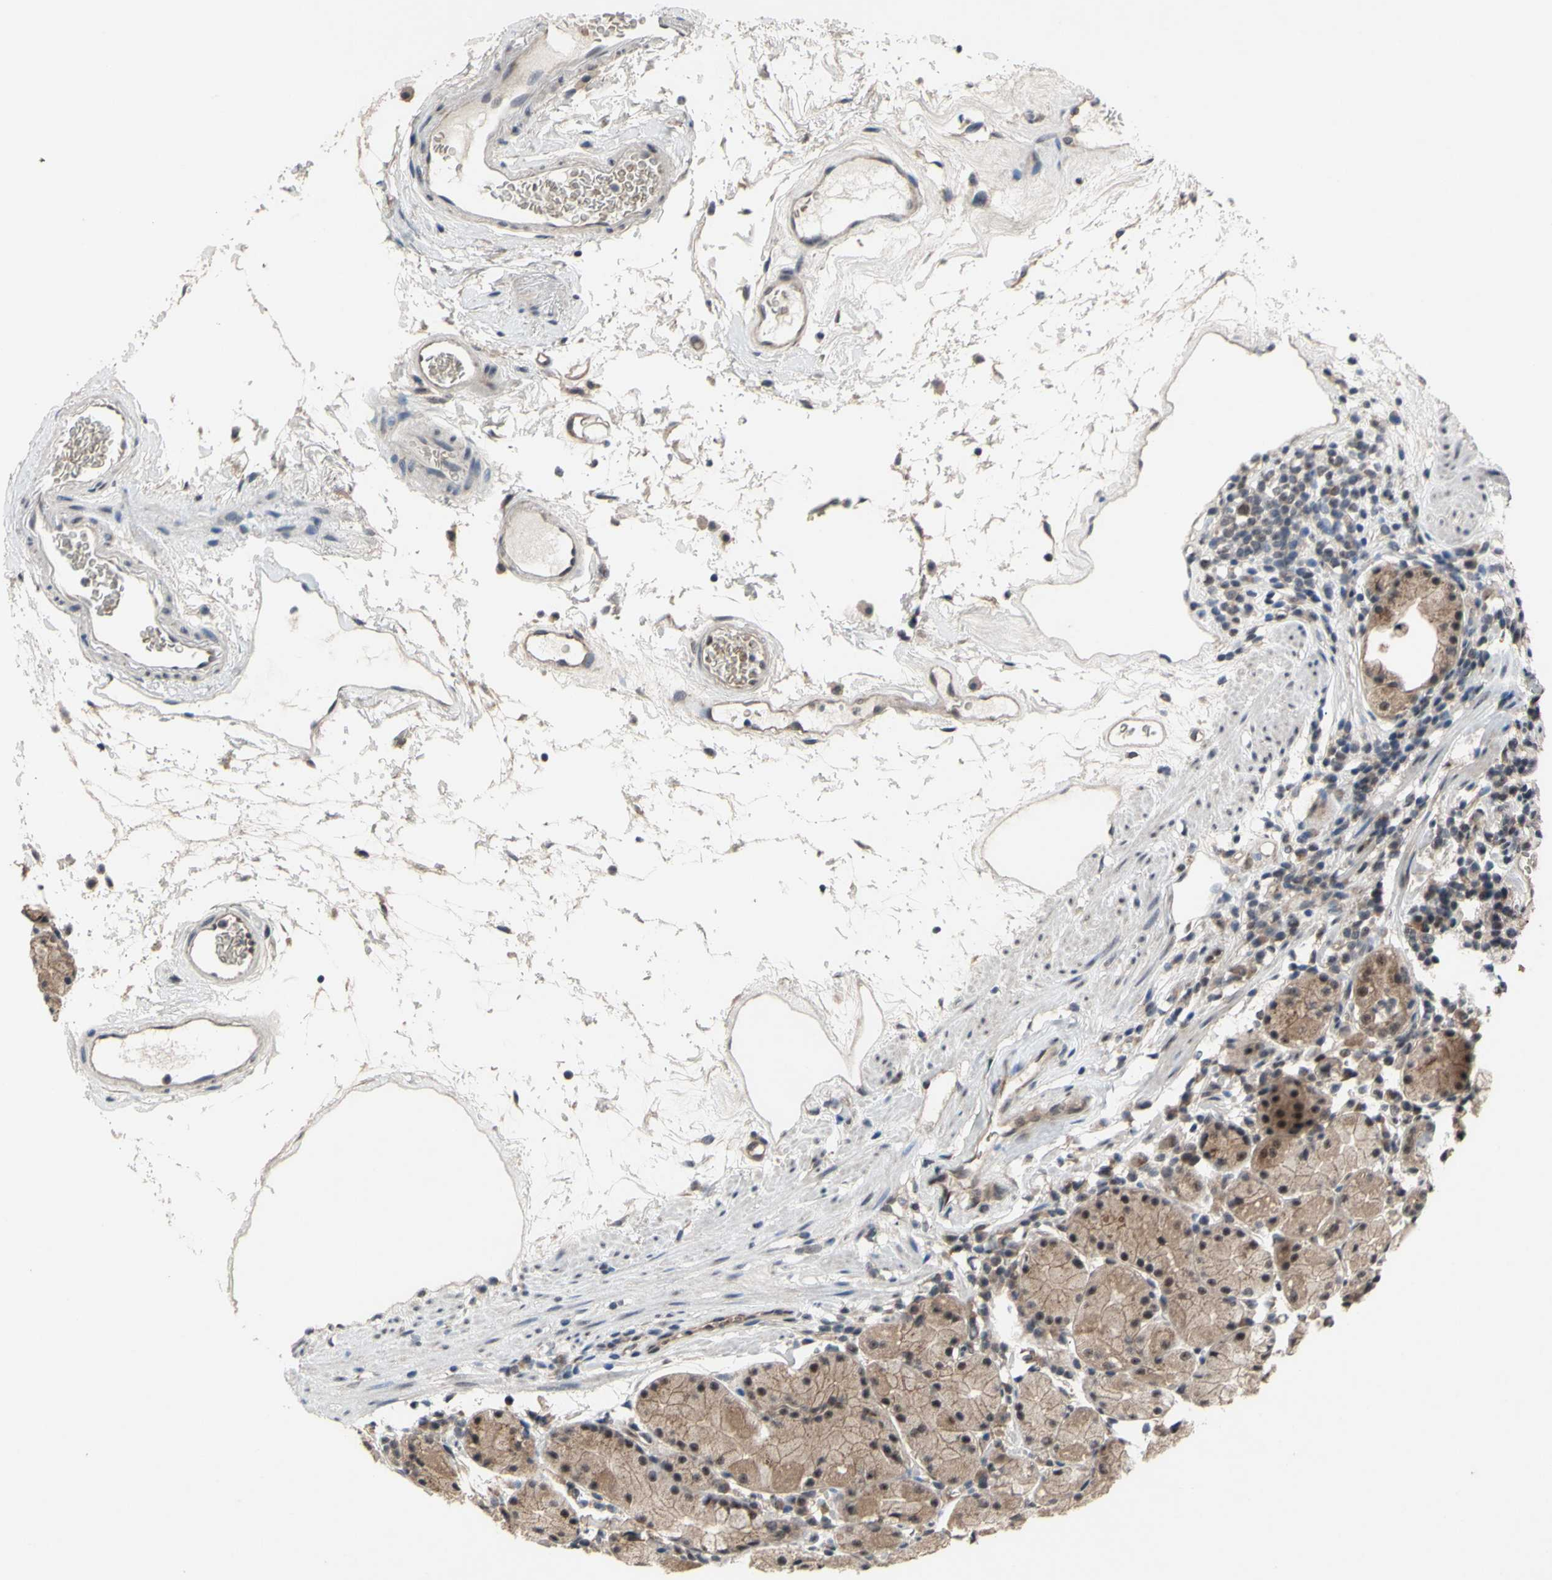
{"staining": {"intensity": "moderate", "quantity": ">75%", "location": "cytoplasmic/membranous,nuclear"}, "tissue": "stomach", "cell_type": "Glandular cells", "image_type": "normal", "snomed": [{"axis": "morphology", "description": "Normal tissue, NOS"}, {"axis": "topography", "description": "Stomach"}, {"axis": "topography", "description": "Stomach, lower"}], "caption": "Moderate cytoplasmic/membranous,nuclear positivity is appreciated in approximately >75% of glandular cells in unremarkable stomach. The staining was performed using DAB, with brown indicating positive protein expression. Nuclei are stained blue with hematoxylin.", "gene": "TRDMT1", "patient": {"sex": "female", "age": 75}}